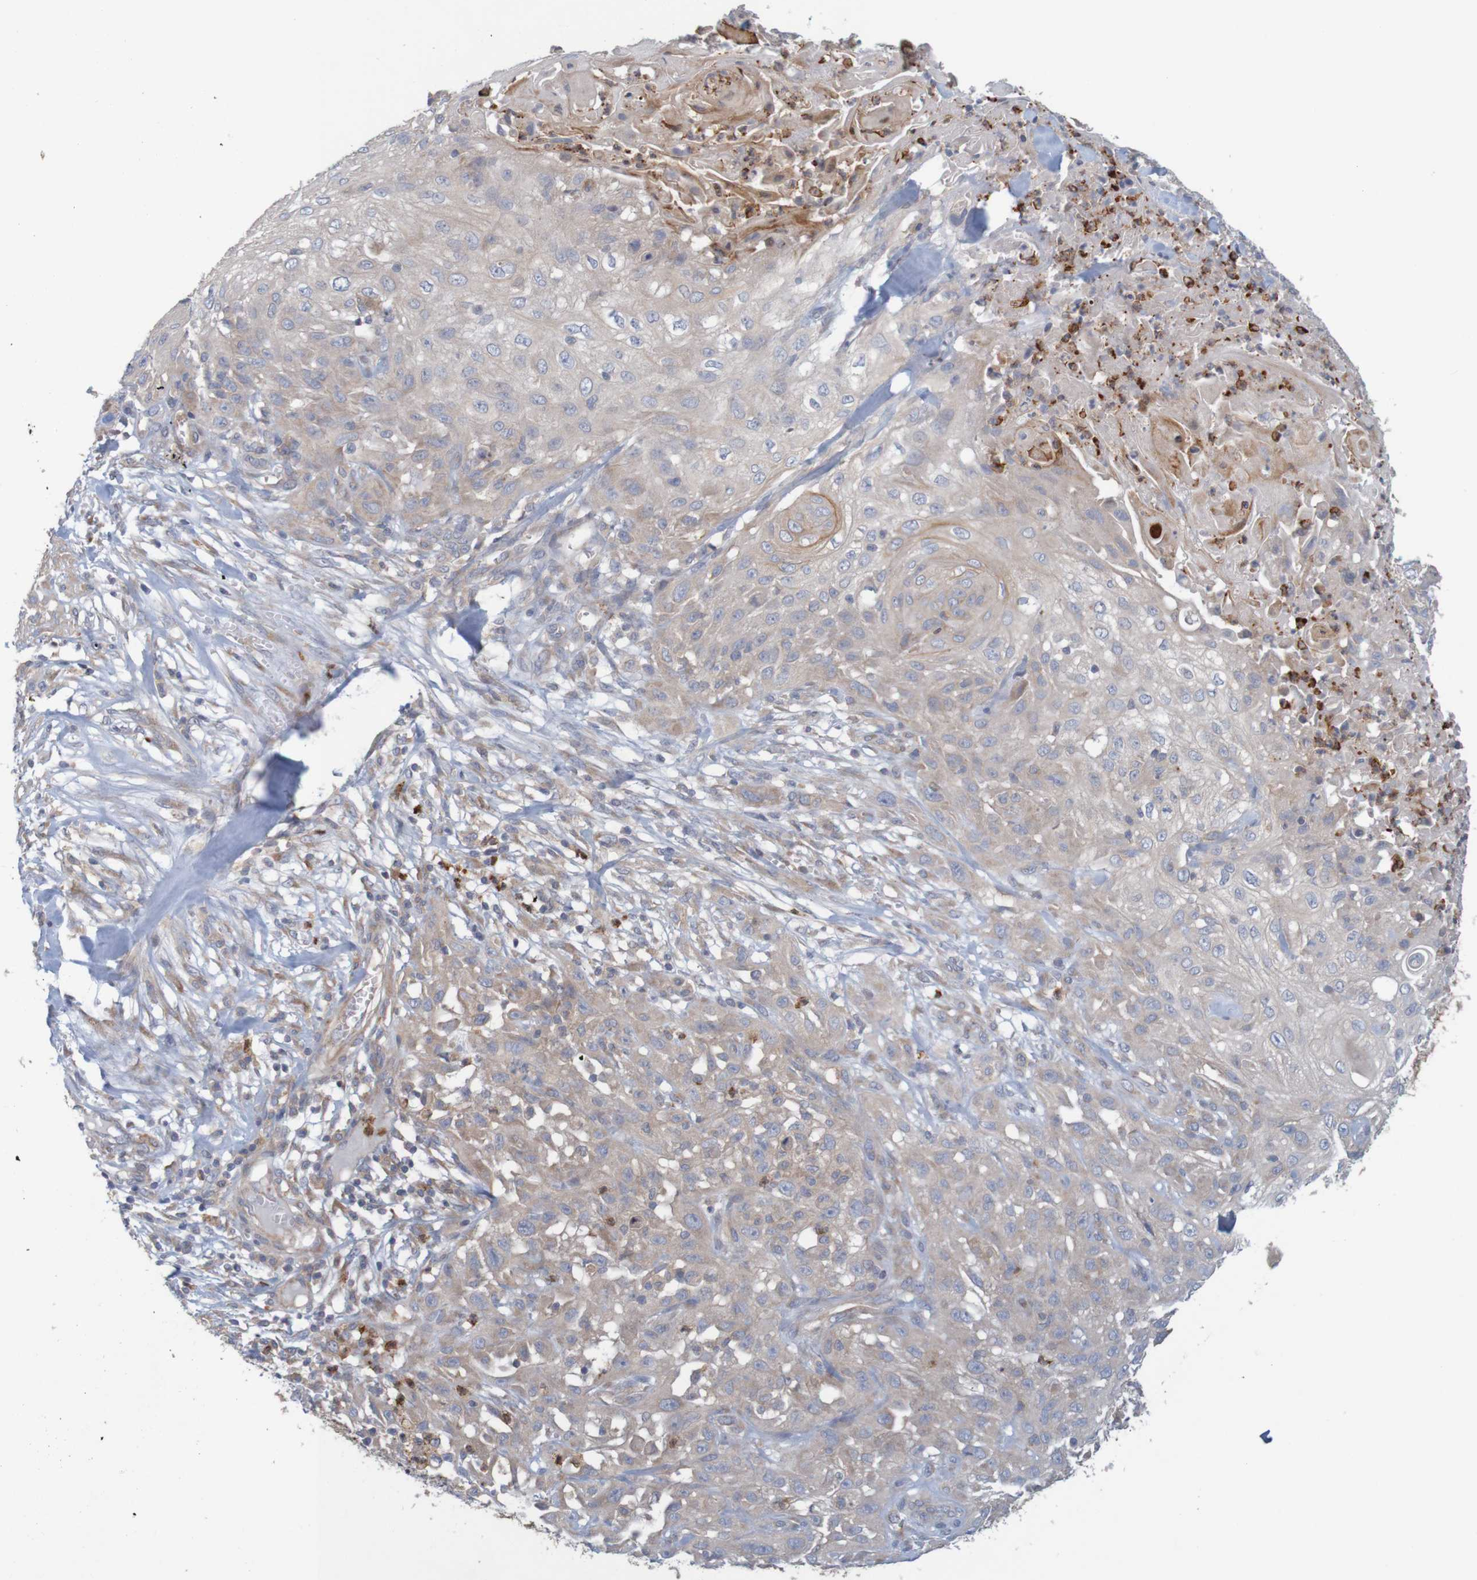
{"staining": {"intensity": "weak", "quantity": ">75%", "location": "cytoplasmic/membranous"}, "tissue": "skin cancer", "cell_type": "Tumor cells", "image_type": "cancer", "snomed": [{"axis": "morphology", "description": "Squamous cell carcinoma, NOS"}, {"axis": "topography", "description": "Skin"}], "caption": "Skin squamous cell carcinoma stained for a protein exhibits weak cytoplasmic/membranous positivity in tumor cells.", "gene": "KRT23", "patient": {"sex": "male", "age": 75}}